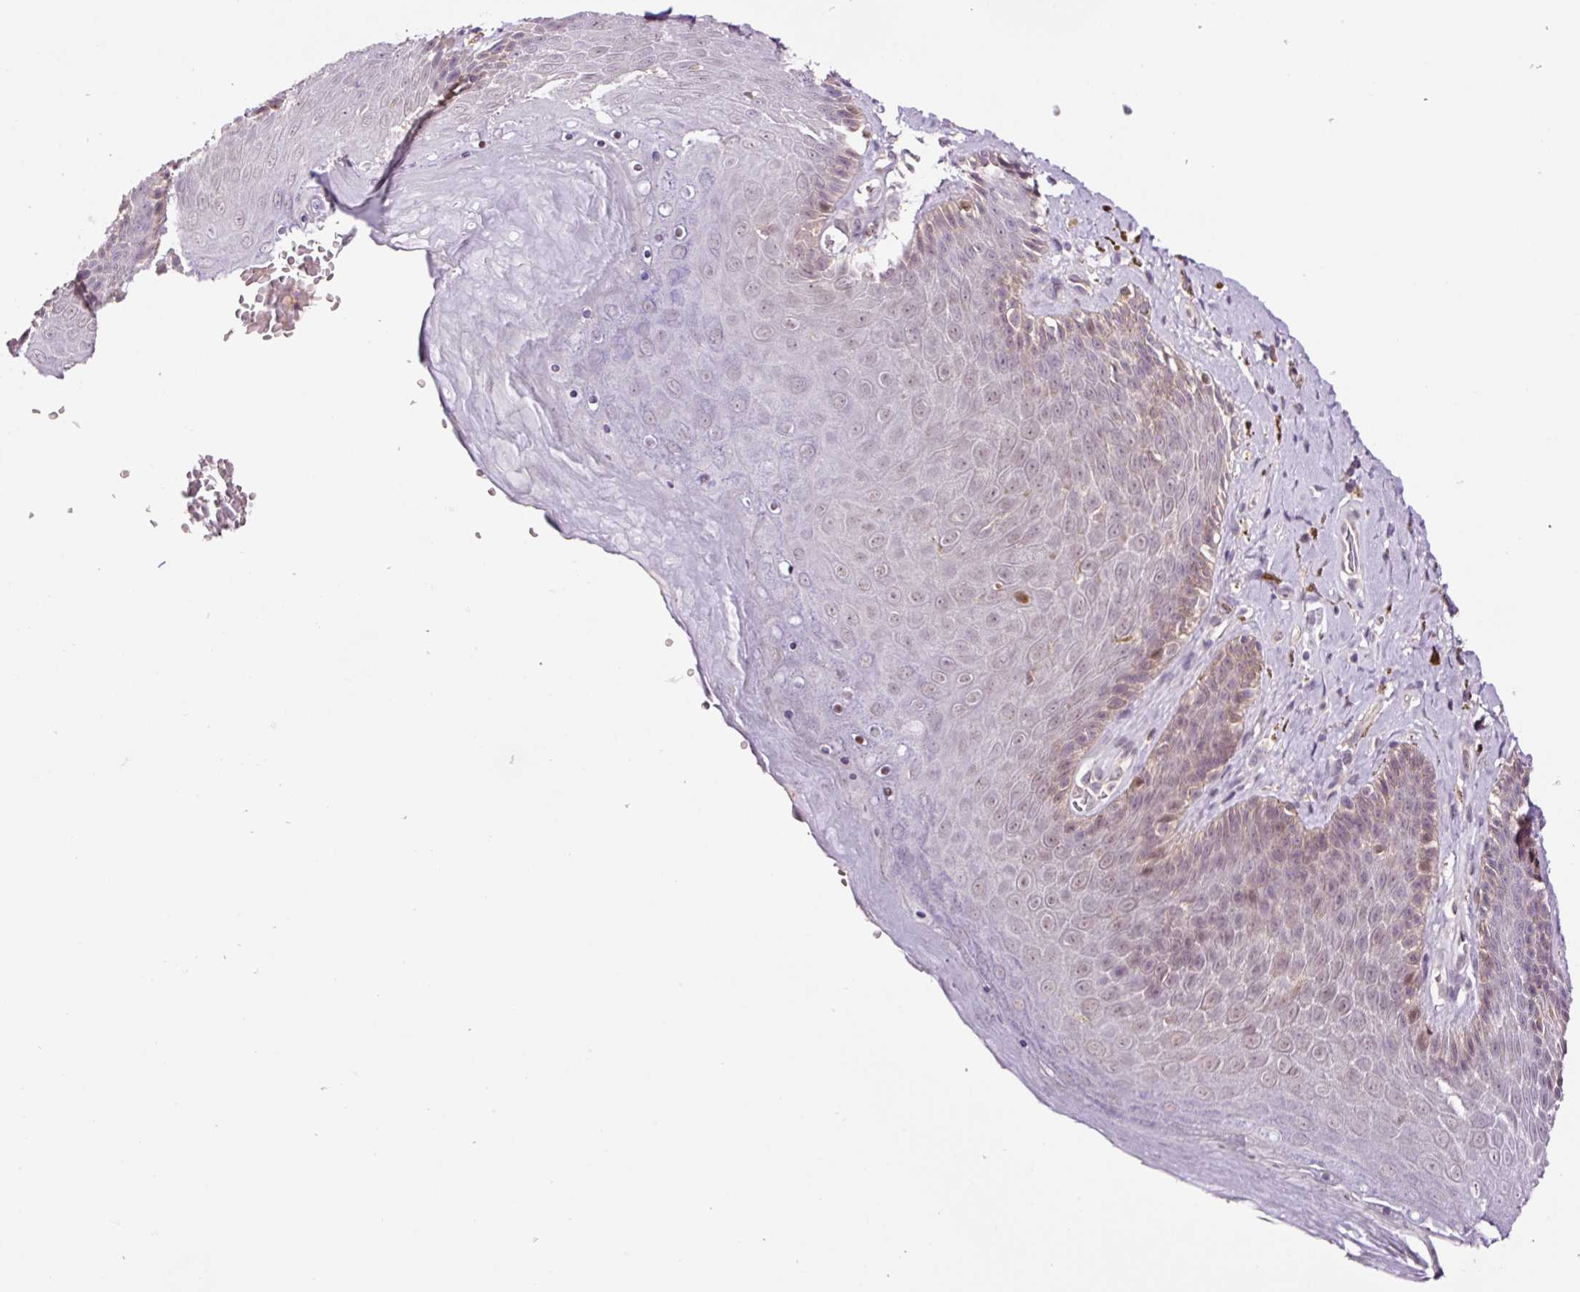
{"staining": {"intensity": "weak", "quantity": "<25%", "location": "cytoplasmic/membranous"}, "tissue": "skin", "cell_type": "Epidermal cells", "image_type": "normal", "snomed": [{"axis": "morphology", "description": "Normal tissue, NOS"}, {"axis": "topography", "description": "Anal"}, {"axis": "topography", "description": "Peripheral nerve tissue"}], "caption": "Immunohistochemistry (IHC) histopathology image of benign skin stained for a protein (brown), which displays no staining in epidermal cells. (Immunohistochemistry, brightfield microscopy, high magnification).", "gene": "DPPA4", "patient": {"sex": "male", "age": 53}}